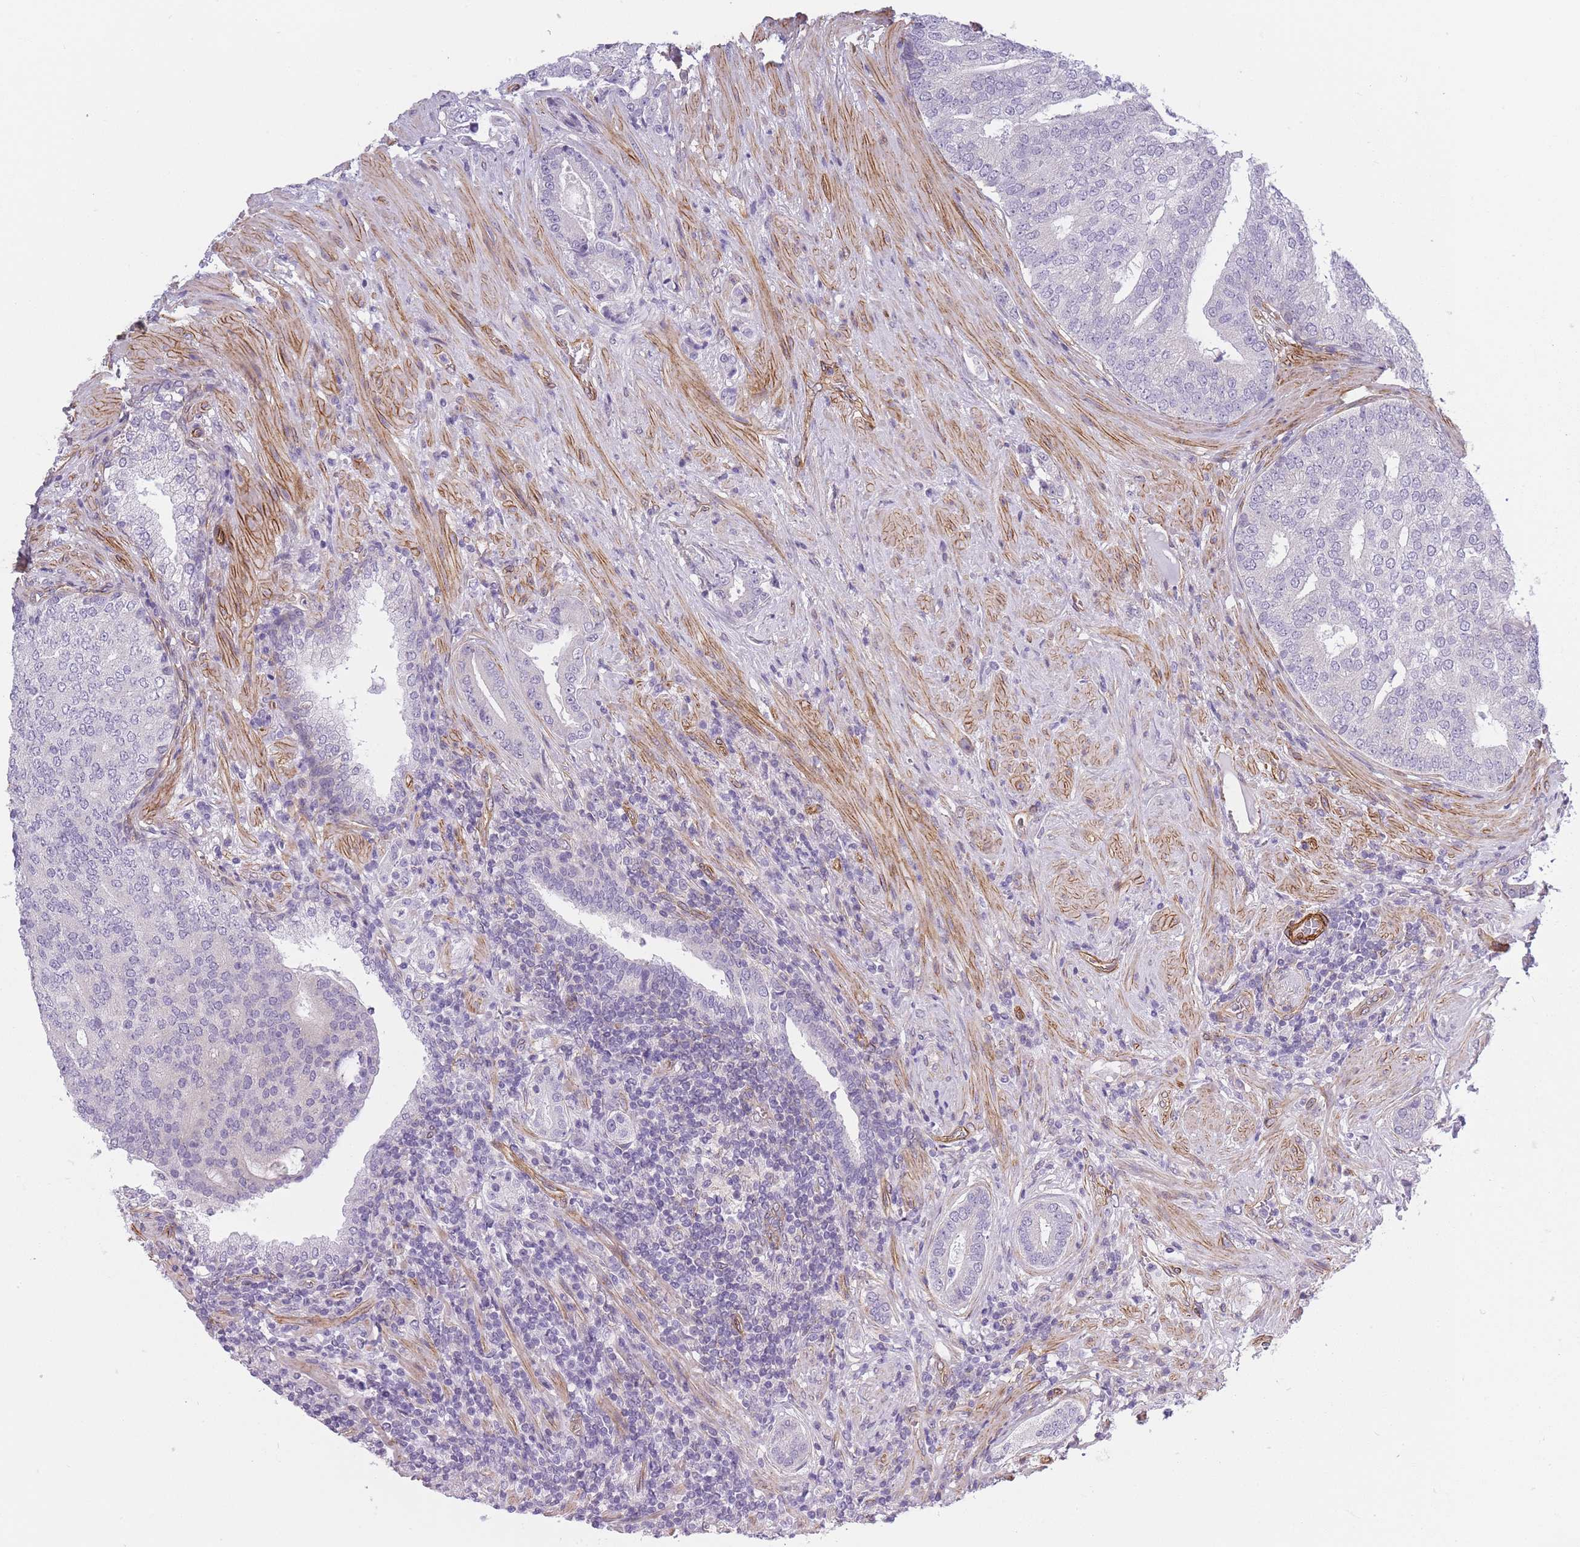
{"staining": {"intensity": "negative", "quantity": "none", "location": "none"}, "tissue": "prostate cancer", "cell_type": "Tumor cells", "image_type": "cancer", "snomed": [{"axis": "morphology", "description": "Adenocarcinoma, High grade"}, {"axis": "topography", "description": "Prostate"}], "caption": "IHC image of human prostate cancer (adenocarcinoma (high-grade)) stained for a protein (brown), which displays no expression in tumor cells.", "gene": "OR6B3", "patient": {"sex": "male", "age": 55}}